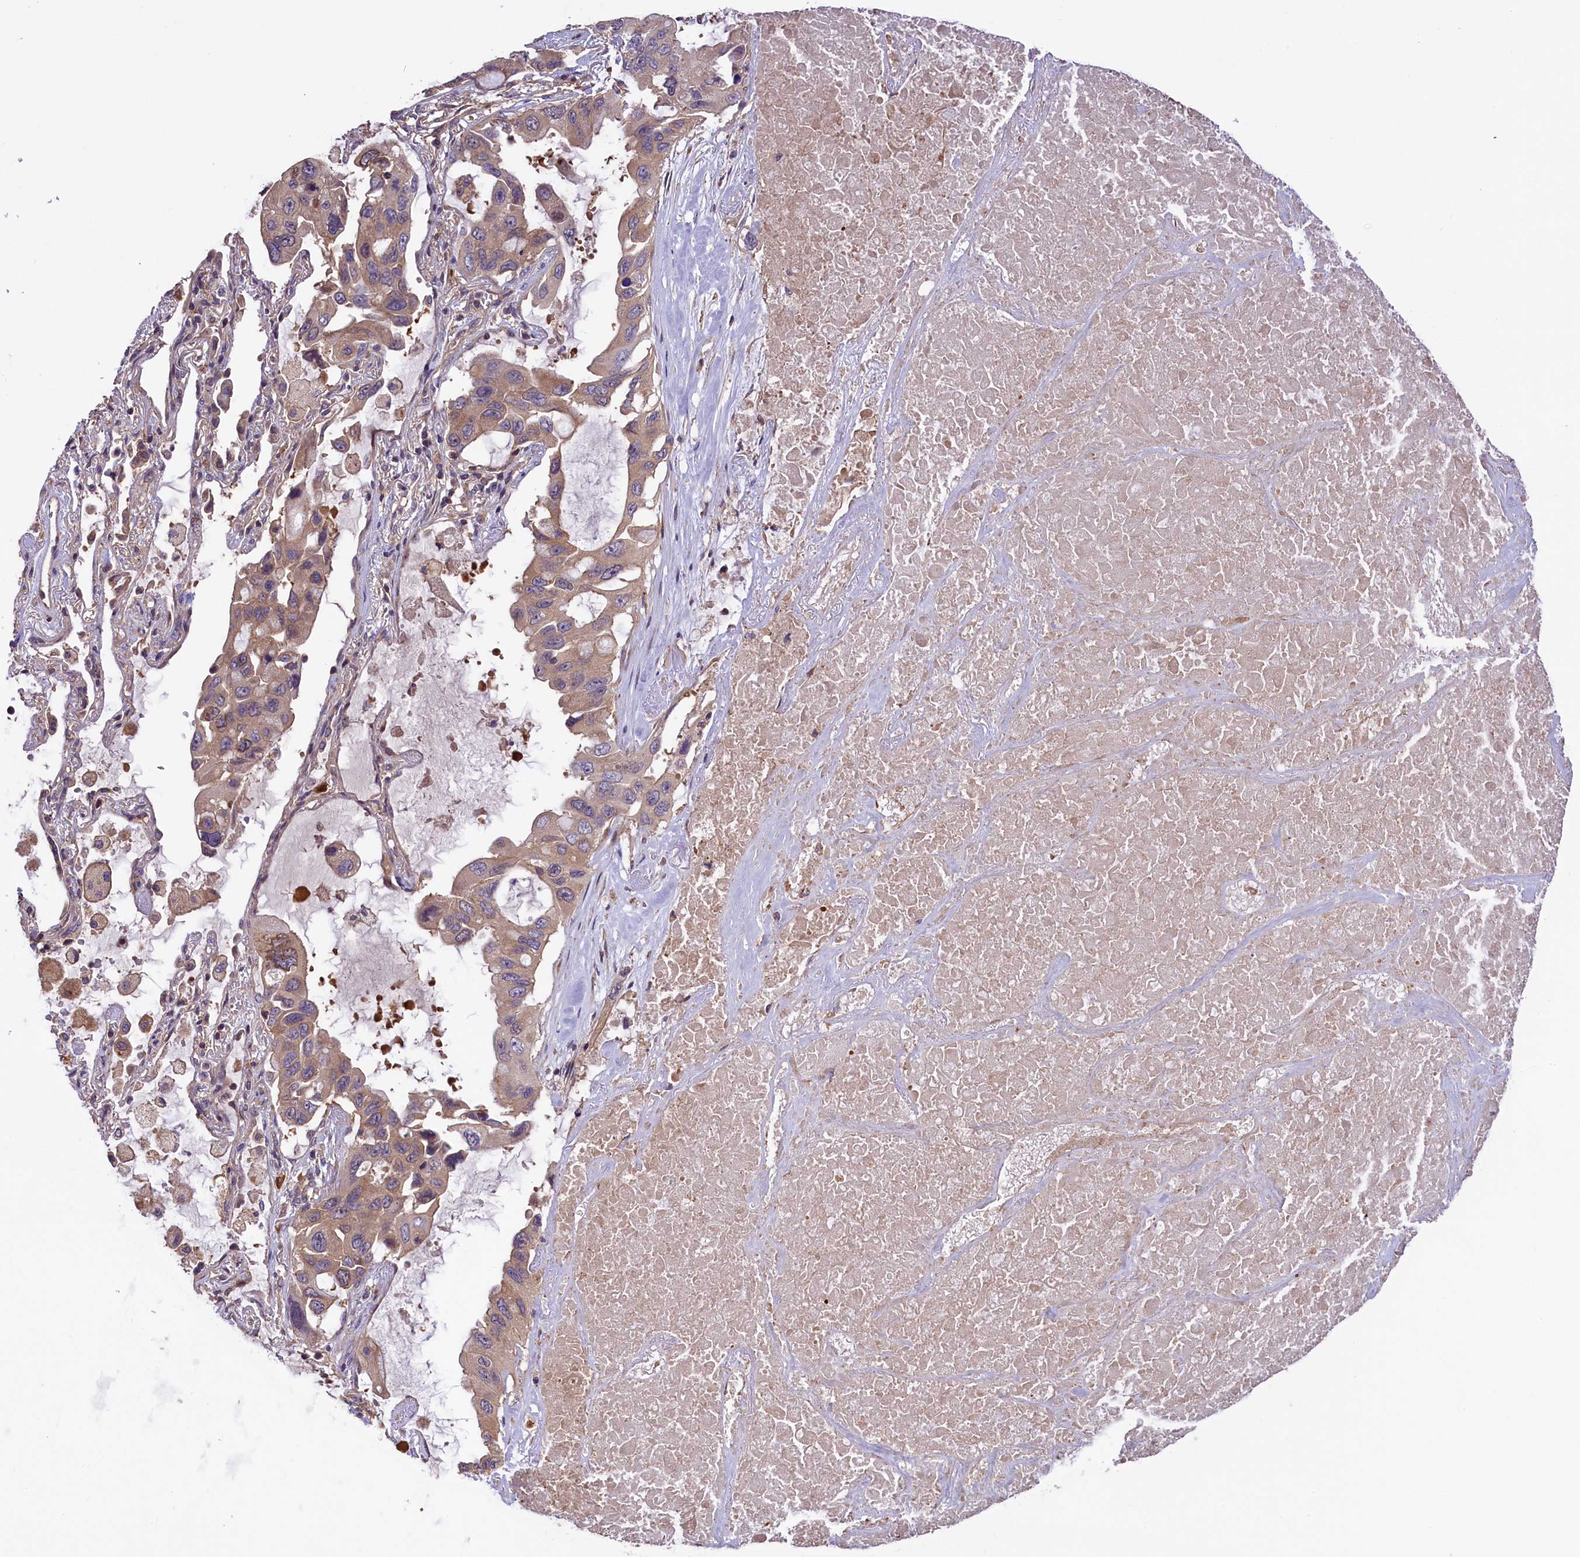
{"staining": {"intensity": "weak", "quantity": "25%-75%", "location": "cytoplasmic/membranous"}, "tissue": "lung cancer", "cell_type": "Tumor cells", "image_type": "cancer", "snomed": [{"axis": "morphology", "description": "Squamous cell carcinoma, NOS"}, {"axis": "topography", "description": "Lung"}], "caption": "IHC (DAB (3,3'-diaminobenzidine)) staining of lung cancer (squamous cell carcinoma) exhibits weak cytoplasmic/membranous protein staining in about 25%-75% of tumor cells.", "gene": "SETD6", "patient": {"sex": "female", "age": 73}}